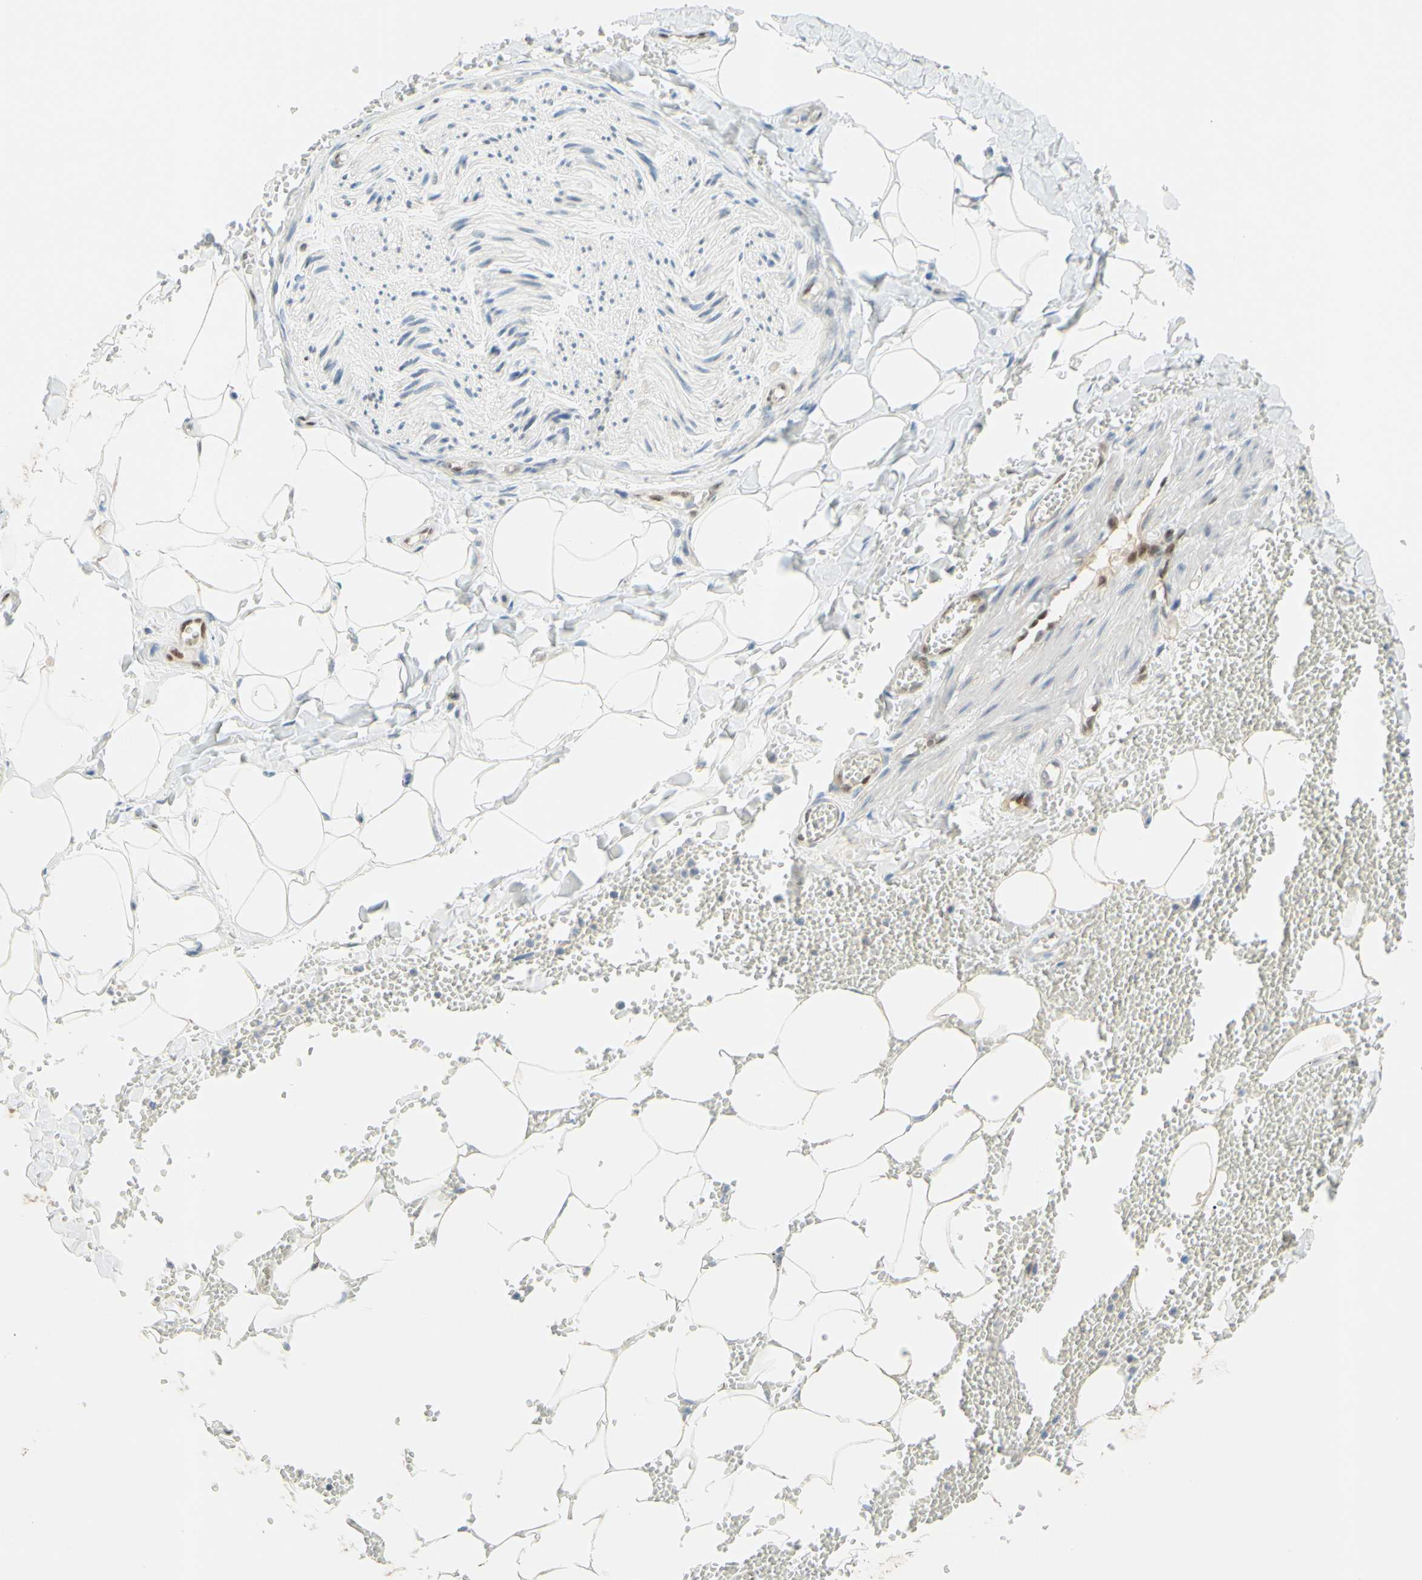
{"staining": {"intensity": "negative", "quantity": "none", "location": "none"}, "tissue": "adipose tissue", "cell_type": "Adipocytes", "image_type": "normal", "snomed": [{"axis": "morphology", "description": "Normal tissue, NOS"}, {"axis": "topography", "description": "Adipose tissue"}, {"axis": "topography", "description": "Peripheral nerve tissue"}], "caption": "This is an IHC micrograph of benign human adipose tissue. There is no staining in adipocytes.", "gene": "POLB", "patient": {"sex": "male", "age": 52}}